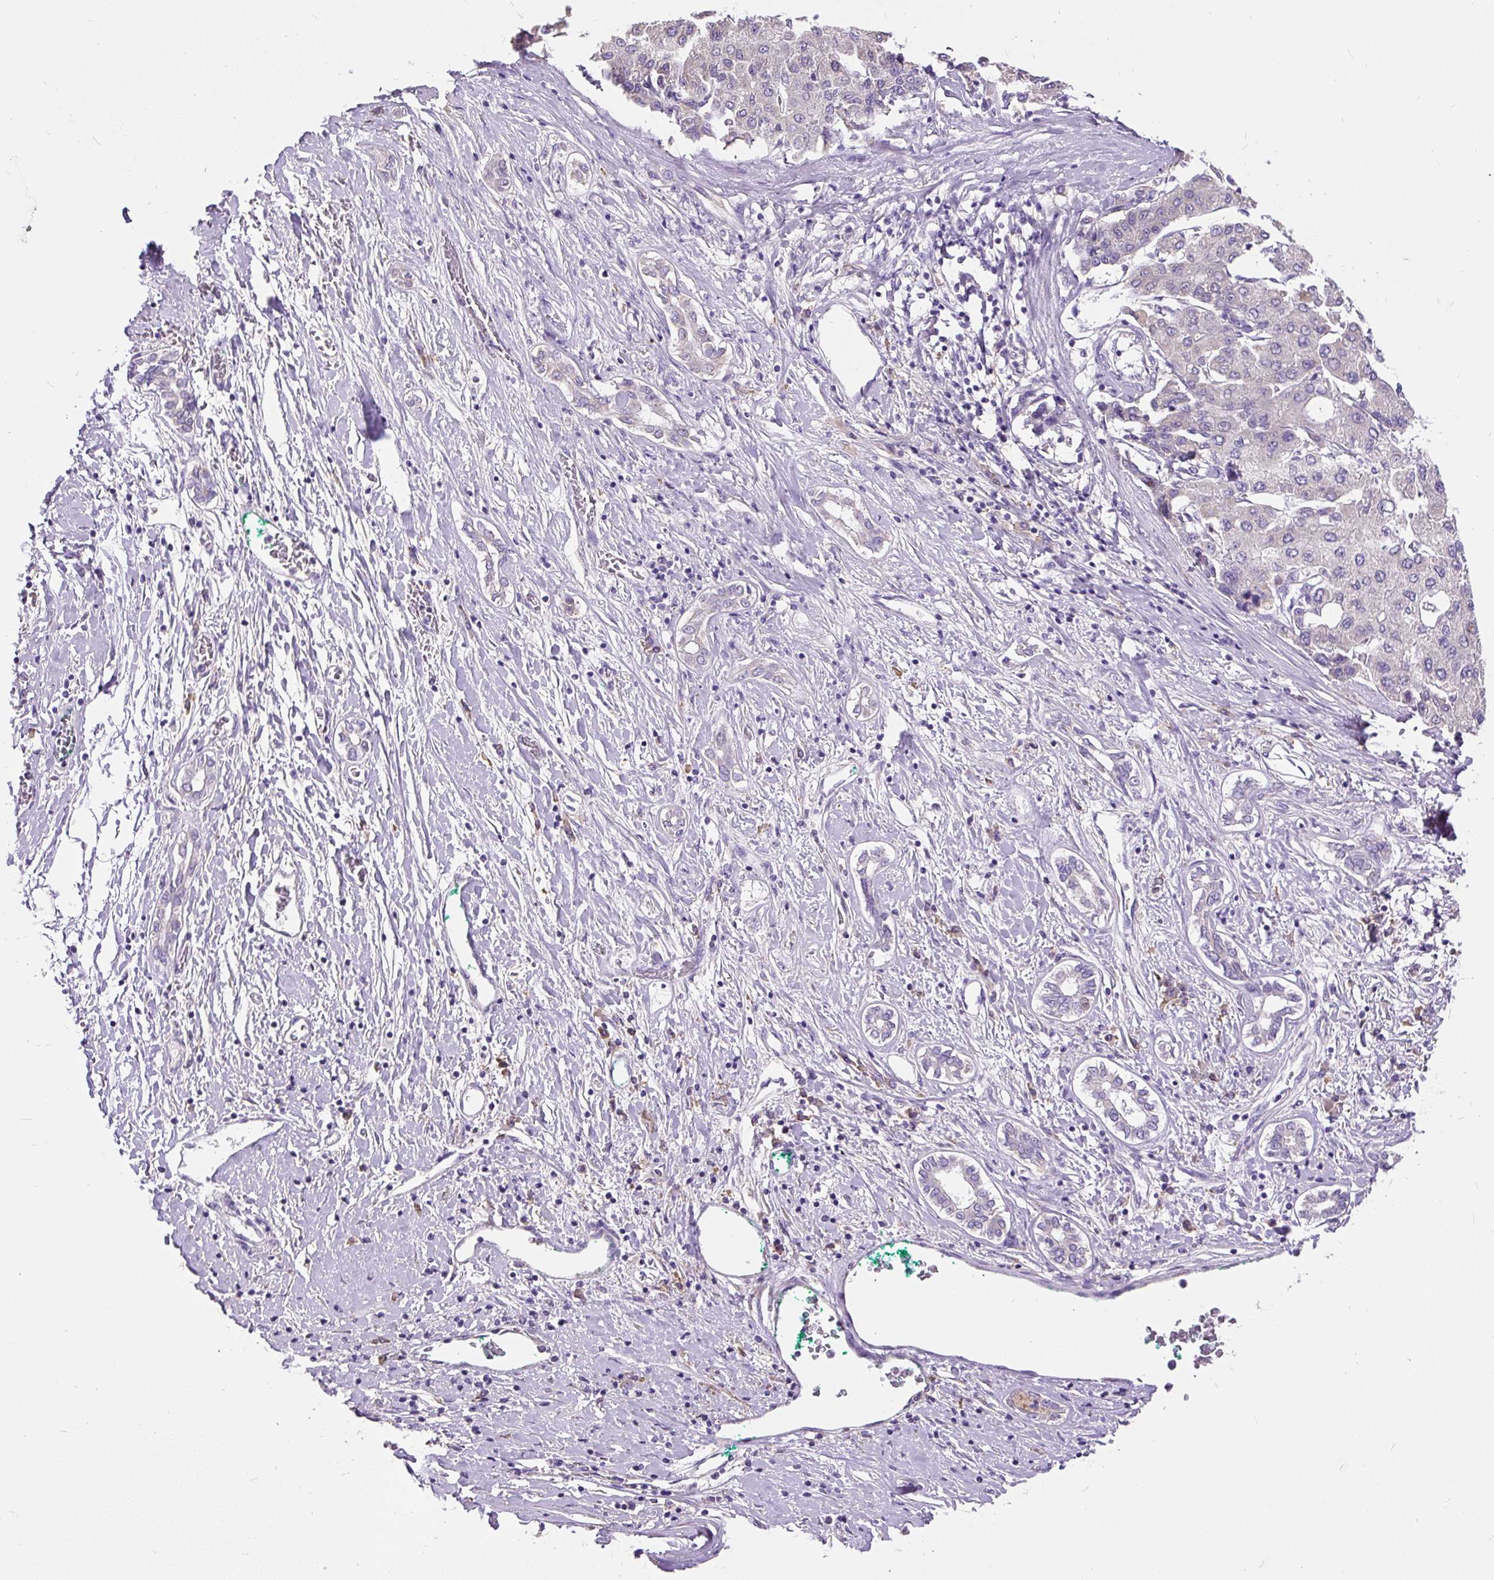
{"staining": {"intensity": "negative", "quantity": "none", "location": "none"}, "tissue": "liver cancer", "cell_type": "Tumor cells", "image_type": "cancer", "snomed": [{"axis": "morphology", "description": "Carcinoma, Hepatocellular, NOS"}, {"axis": "topography", "description": "Liver"}], "caption": "Liver hepatocellular carcinoma stained for a protein using immunohistochemistry (IHC) displays no expression tumor cells.", "gene": "GBX1", "patient": {"sex": "male", "age": 65}}